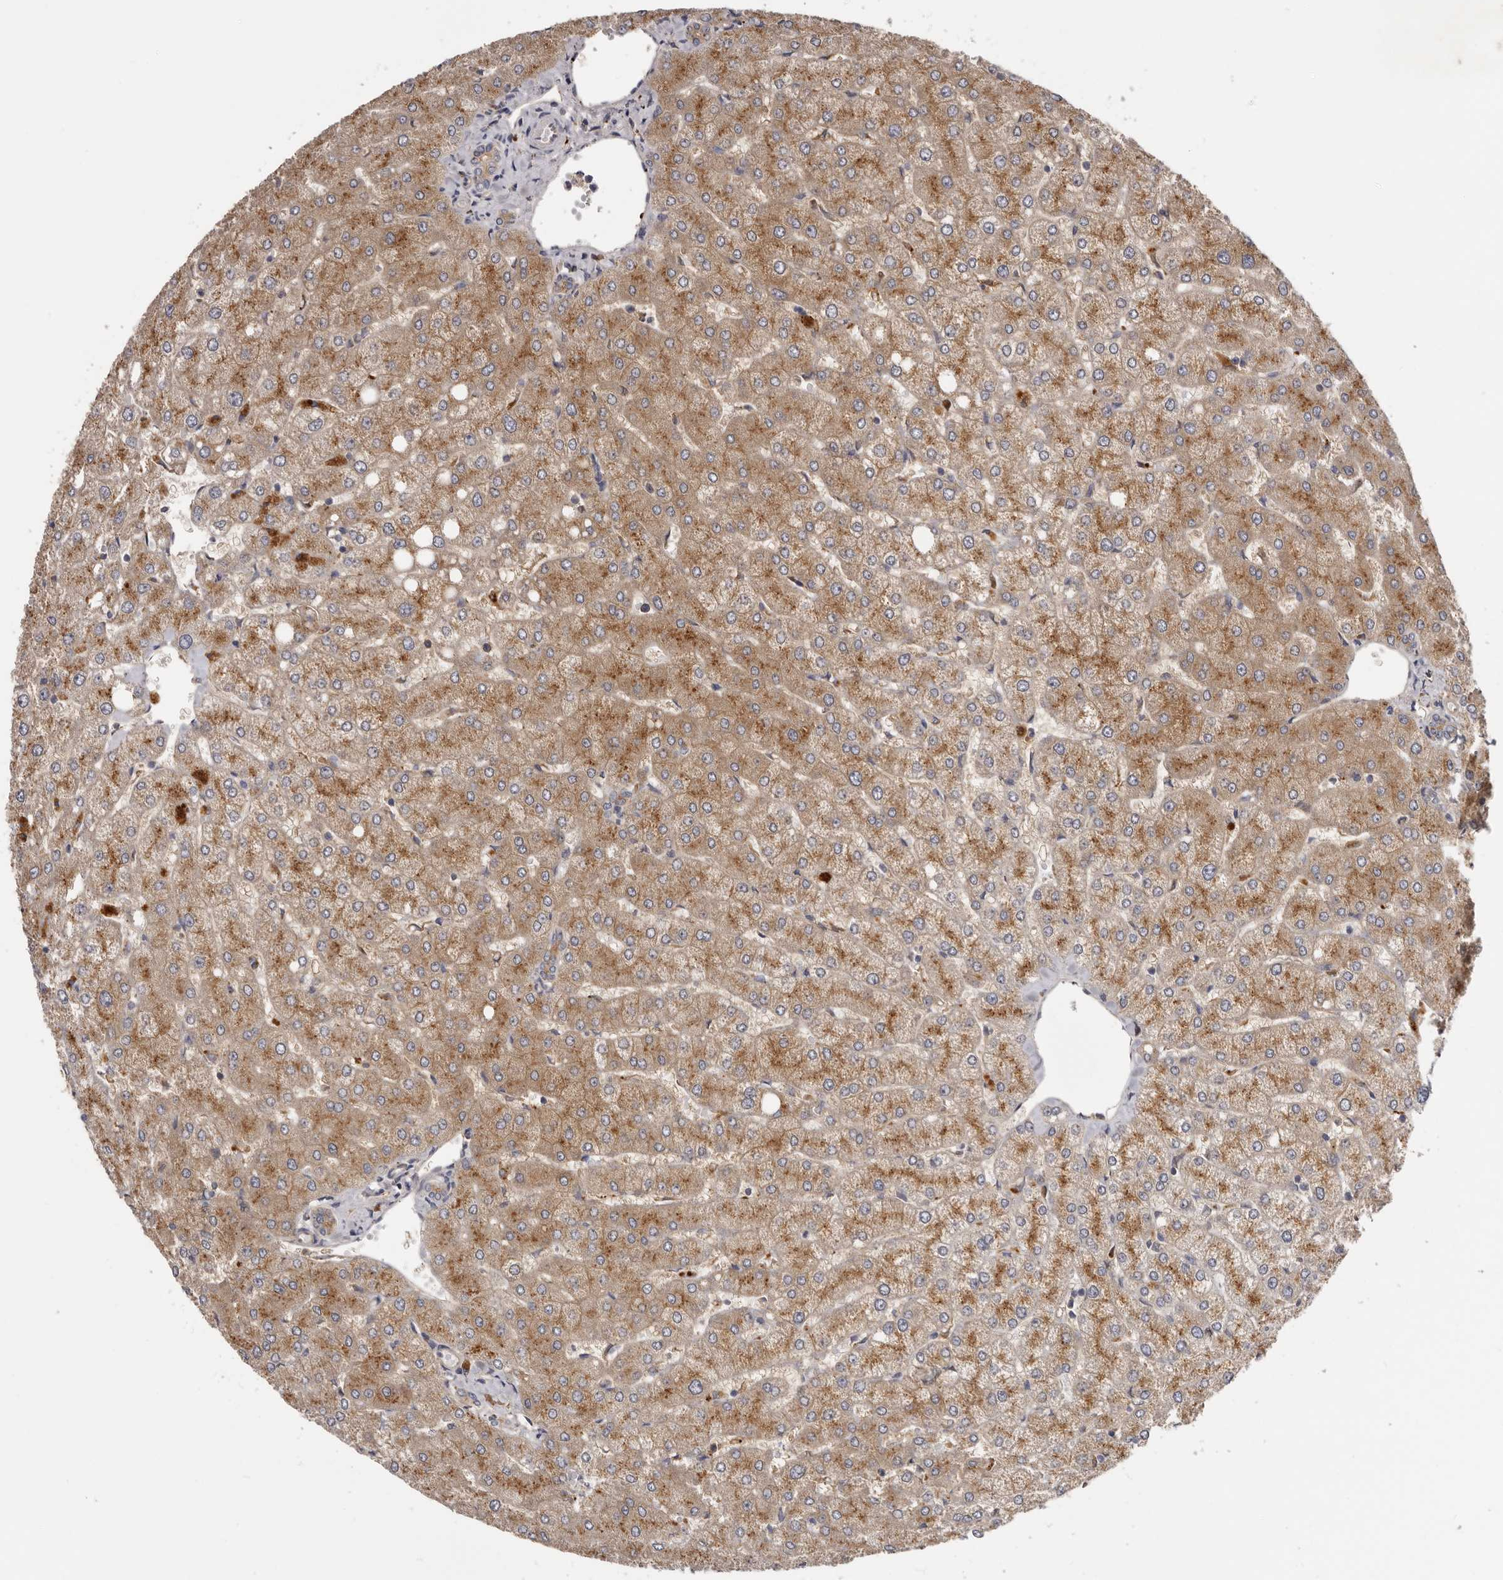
{"staining": {"intensity": "moderate", "quantity": "25%-75%", "location": "cytoplasmic/membranous"}, "tissue": "liver", "cell_type": "Cholangiocytes", "image_type": "normal", "snomed": [{"axis": "morphology", "description": "Normal tissue, NOS"}, {"axis": "topography", "description": "Liver"}], "caption": "DAB (3,3'-diaminobenzidine) immunohistochemical staining of unremarkable liver exhibits moderate cytoplasmic/membranous protein expression in about 25%-75% of cholangiocytes. The staining was performed using DAB, with brown indicating positive protein expression. Nuclei are stained blue with hematoxylin.", "gene": "INKA2", "patient": {"sex": "female", "age": 54}}